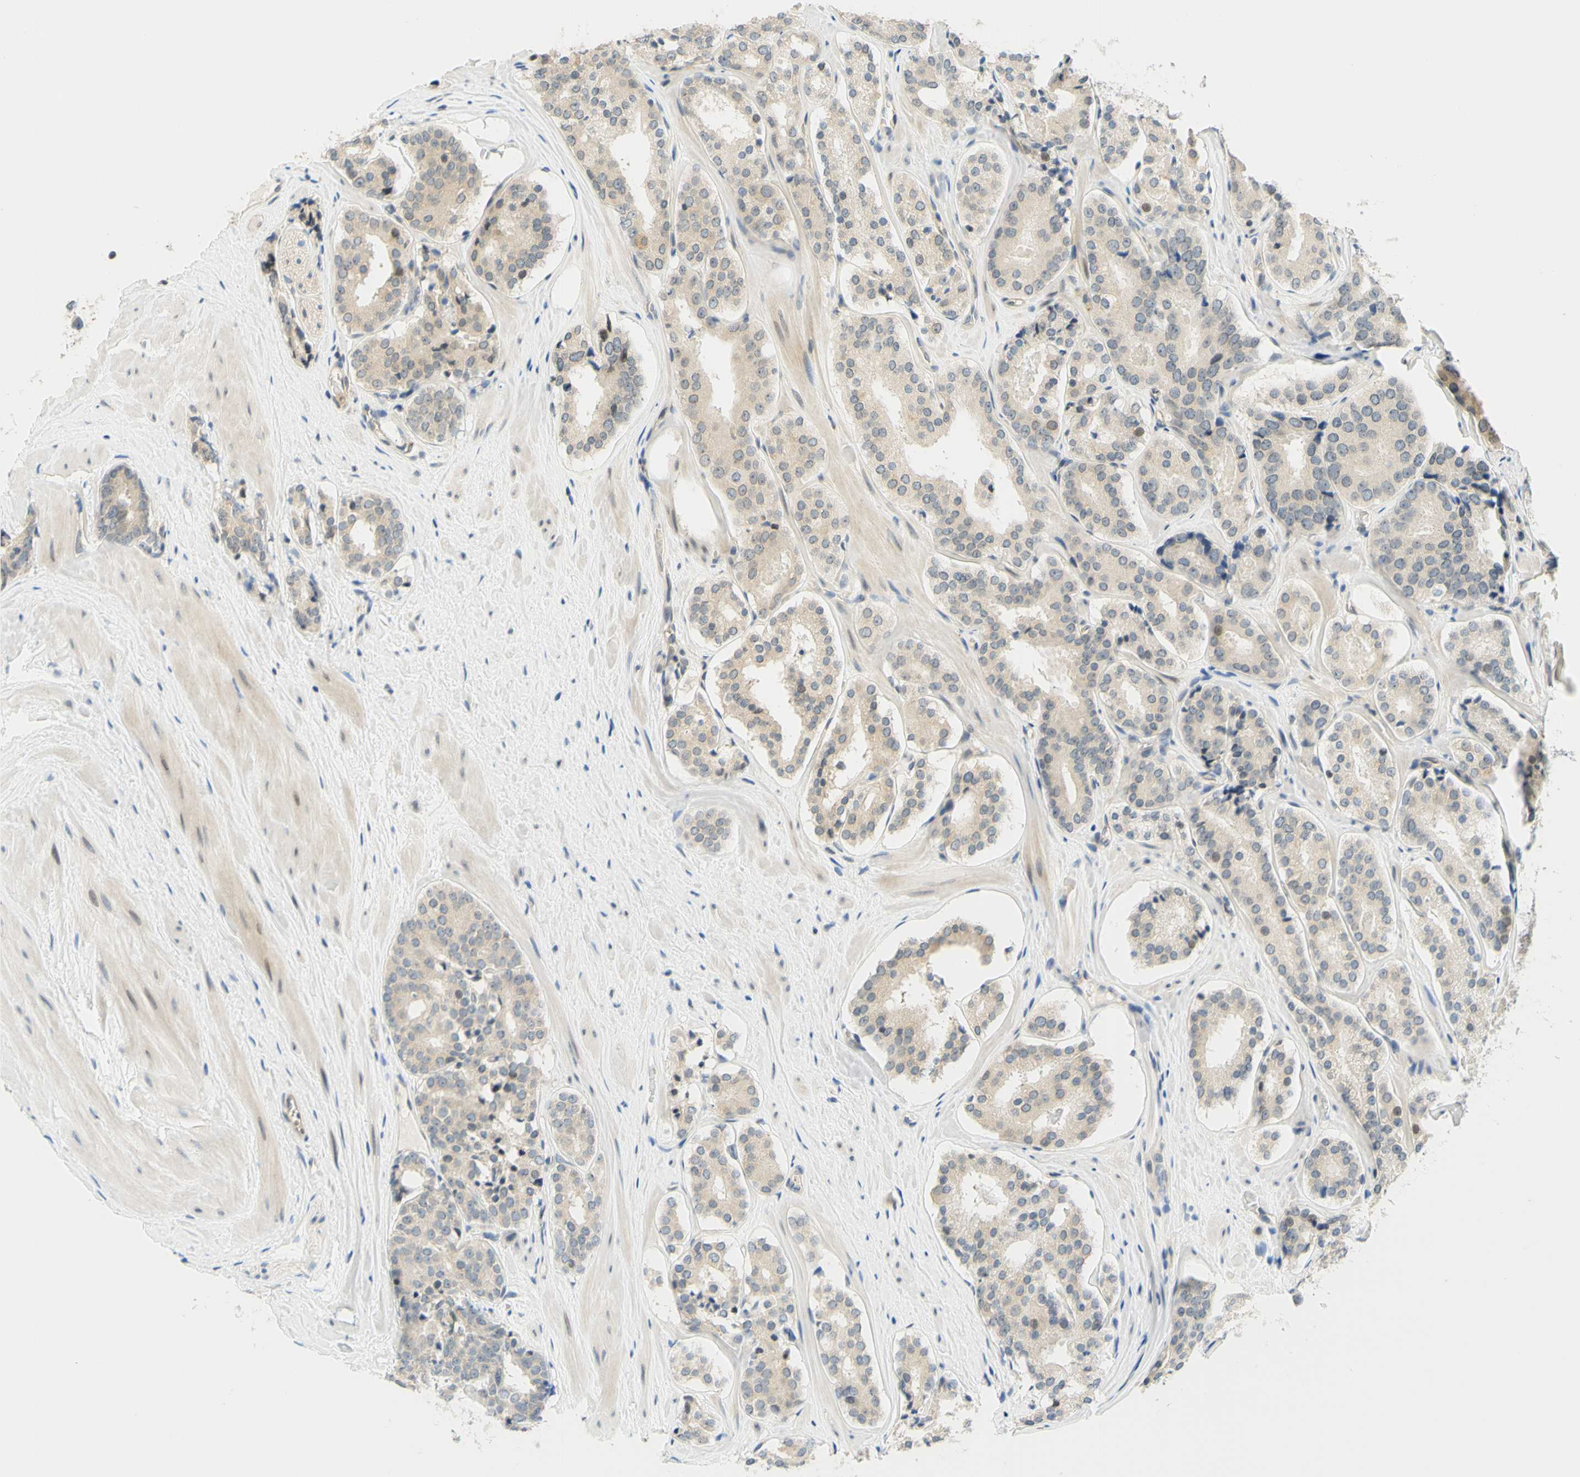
{"staining": {"intensity": "weak", "quantity": "25%-75%", "location": "cytoplasmic/membranous"}, "tissue": "prostate cancer", "cell_type": "Tumor cells", "image_type": "cancer", "snomed": [{"axis": "morphology", "description": "Adenocarcinoma, High grade"}, {"axis": "topography", "description": "Prostate"}], "caption": "This photomicrograph reveals prostate cancer stained with immunohistochemistry to label a protein in brown. The cytoplasmic/membranous of tumor cells show weak positivity for the protein. Nuclei are counter-stained blue.", "gene": "C2CD2L", "patient": {"sex": "male", "age": 60}}